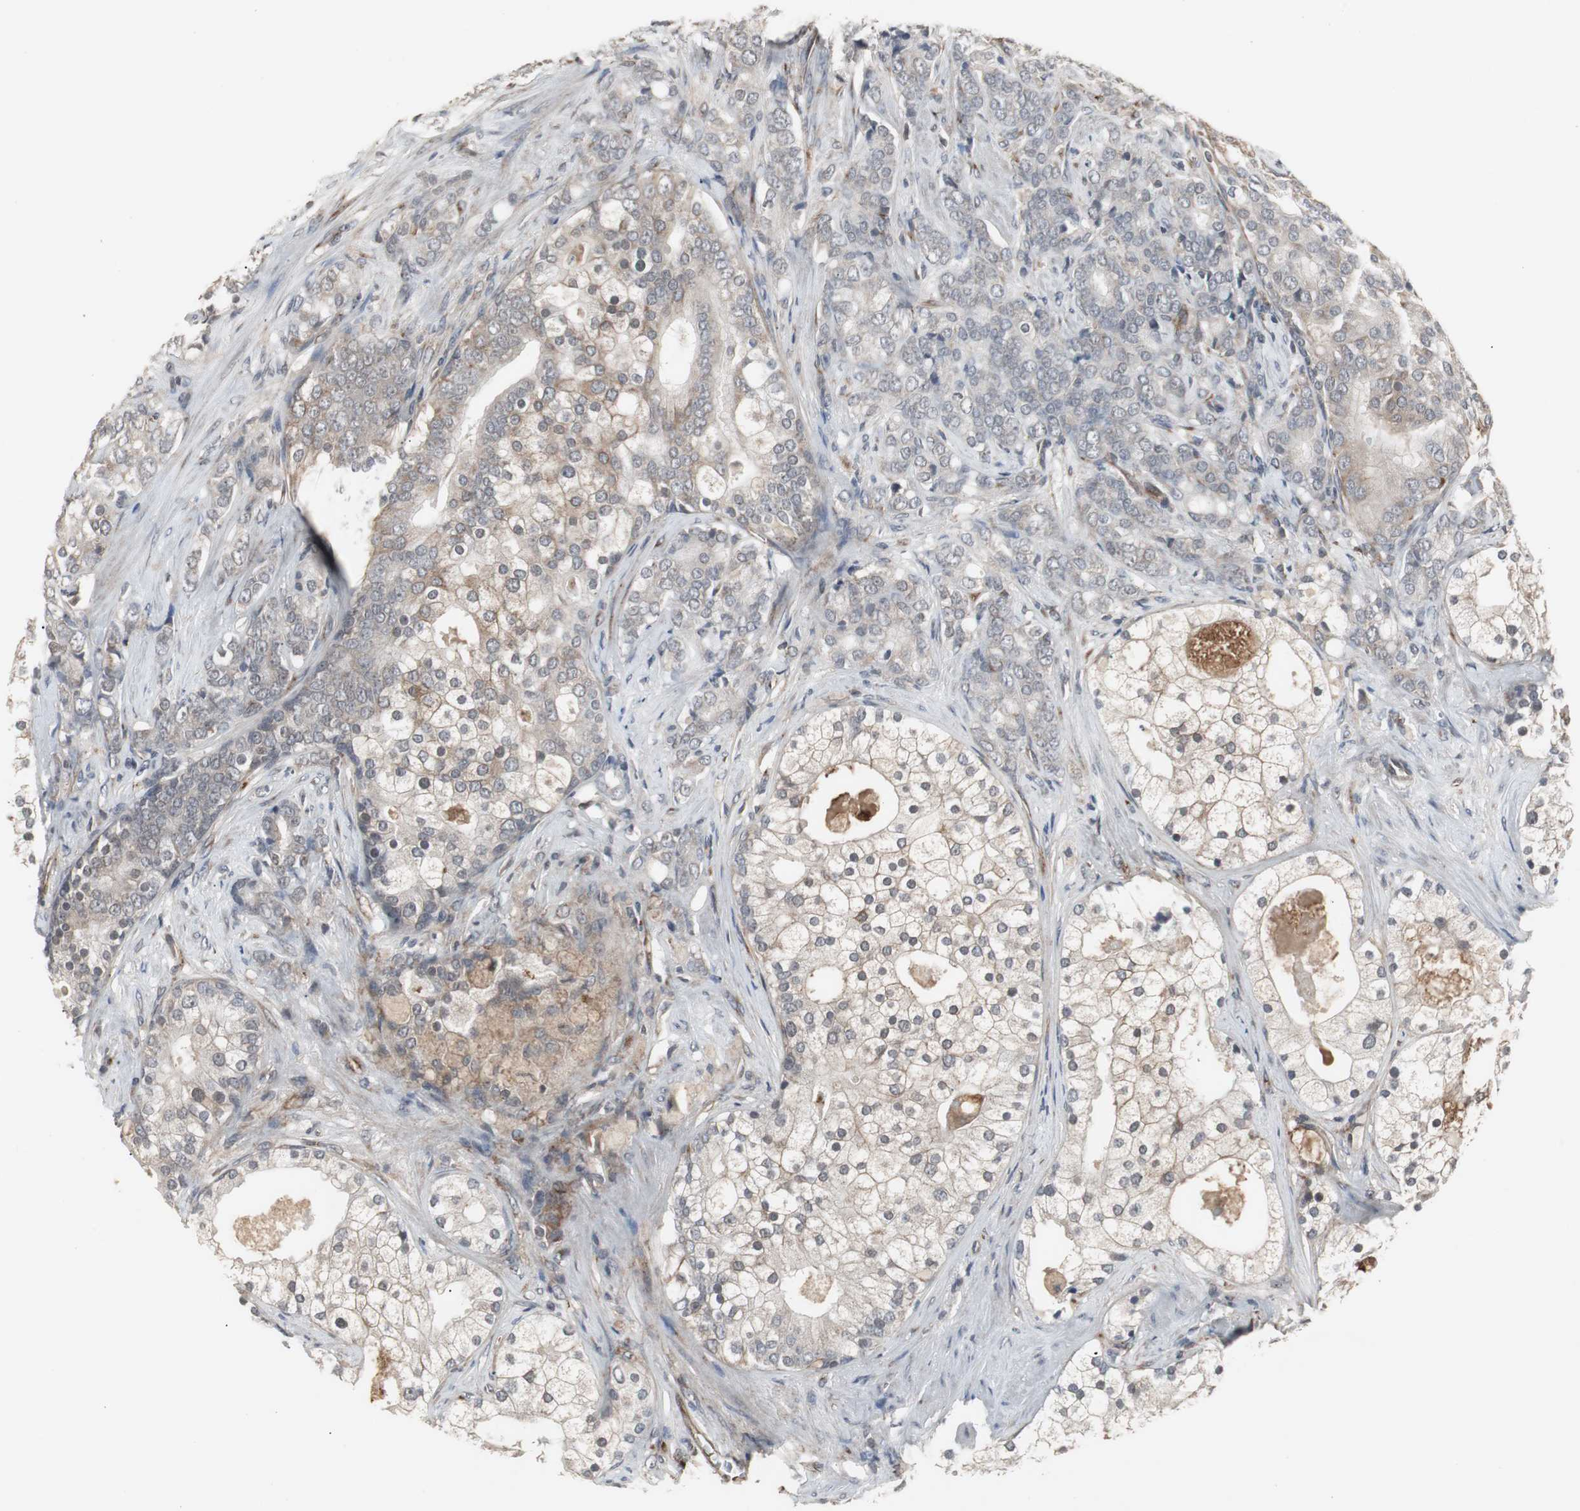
{"staining": {"intensity": "weak", "quantity": "25%-75%", "location": "cytoplasmic/membranous"}, "tissue": "prostate cancer", "cell_type": "Tumor cells", "image_type": "cancer", "snomed": [{"axis": "morphology", "description": "Adenocarcinoma, Low grade"}, {"axis": "topography", "description": "Prostate"}], "caption": "Prostate cancer (adenocarcinoma (low-grade)) stained for a protein displays weak cytoplasmic/membranous positivity in tumor cells.", "gene": "ATP2B2", "patient": {"sex": "male", "age": 58}}